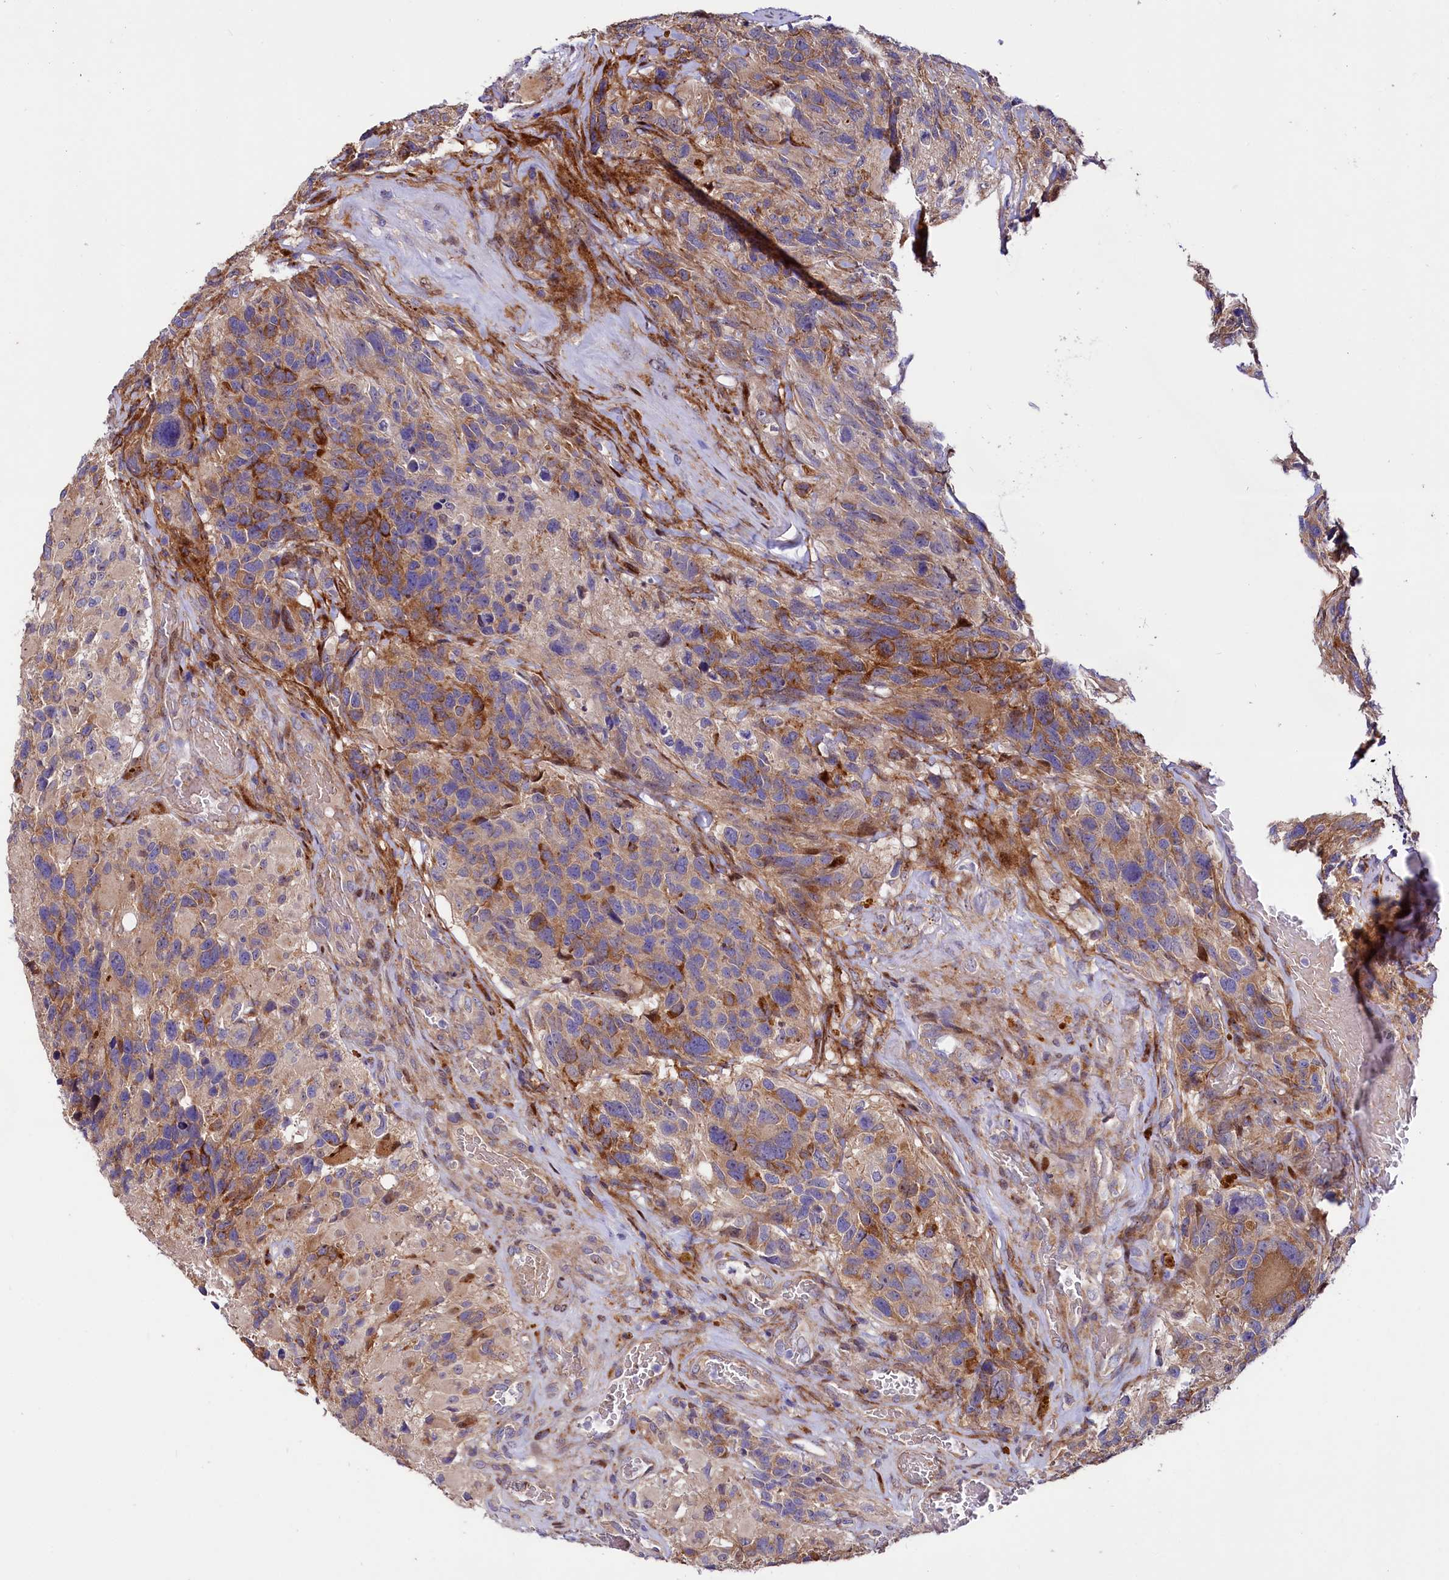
{"staining": {"intensity": "strong", "quantity": "25%-75%", "location": "cytoplasmic/membranous"}, "tissue": "glioma", "cell_type": "Tumor cells", "image_type": "cancer", "snomed": [{"axis": "morphology", "description": "Glioma, malignant, High grade"}, {"axis": "topography", "description": "Brain"}], "caption": "Glioma was stained to show a protein in brown. There is high levels of strong cytoplasmic/membranous positivity in about 25%-75% of tumor cells.", "gene": "PDZRN3", "patient": {"sex": "male", "age": 69}}